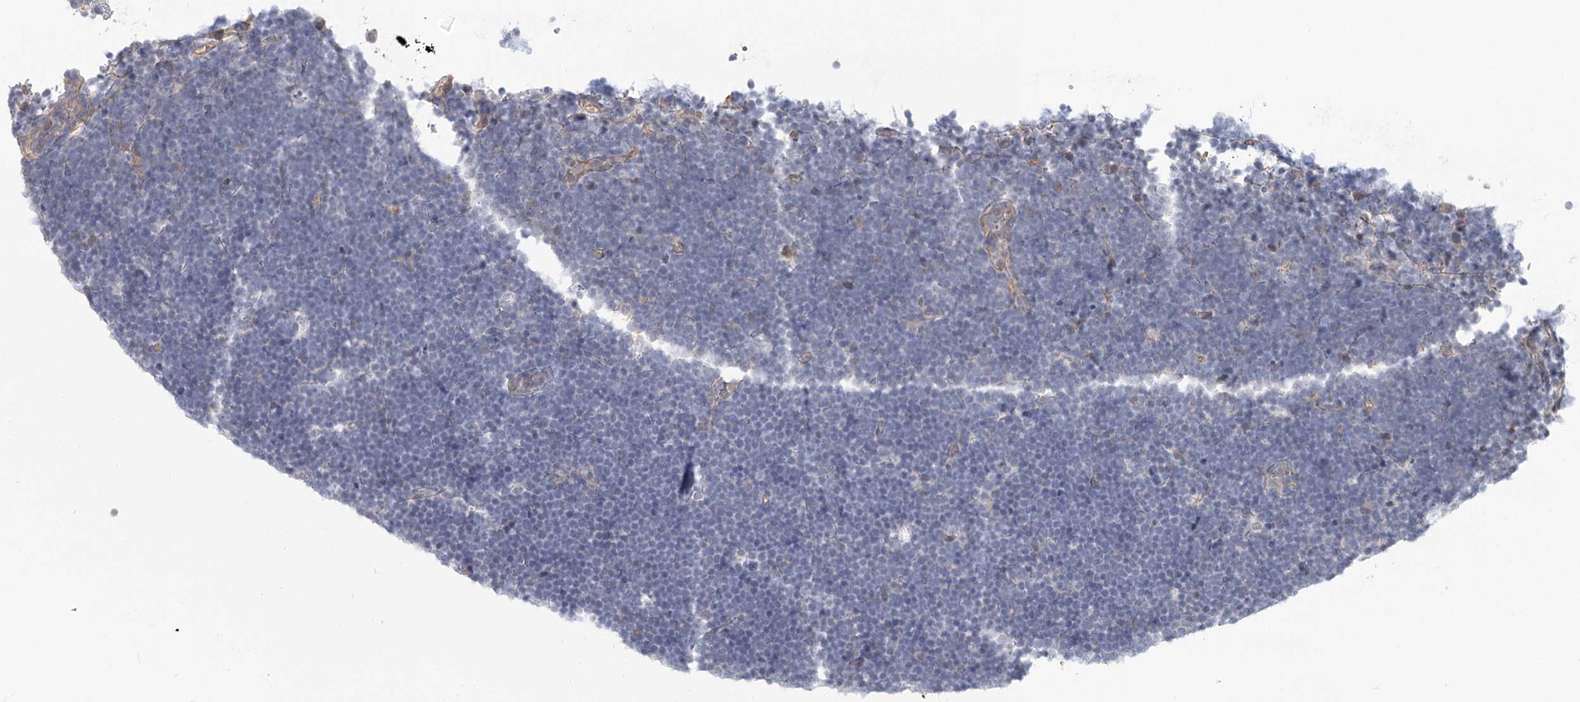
{"staining": {"intensity": "negative", "quantity": "none", "location": "none"}, "tissue": "lymphoma", "cell_type": "Tumor cells", "image_type": "cancer", "snomed": [{"axis": "morphology", "description": "Malignant lymphoma, non-Hodgkin's type, High grade"}, {"axis": "topography", "description": "Lymph node"}], "caption": "Human high-grade malignant lymphoma, non-Hodgkin's type stained for a protein using immunohistochemistry (IHC) shows no positivity in tumor cells.", "gene": "TMEM218", "patient": {"sex": "male", "age": 13}}